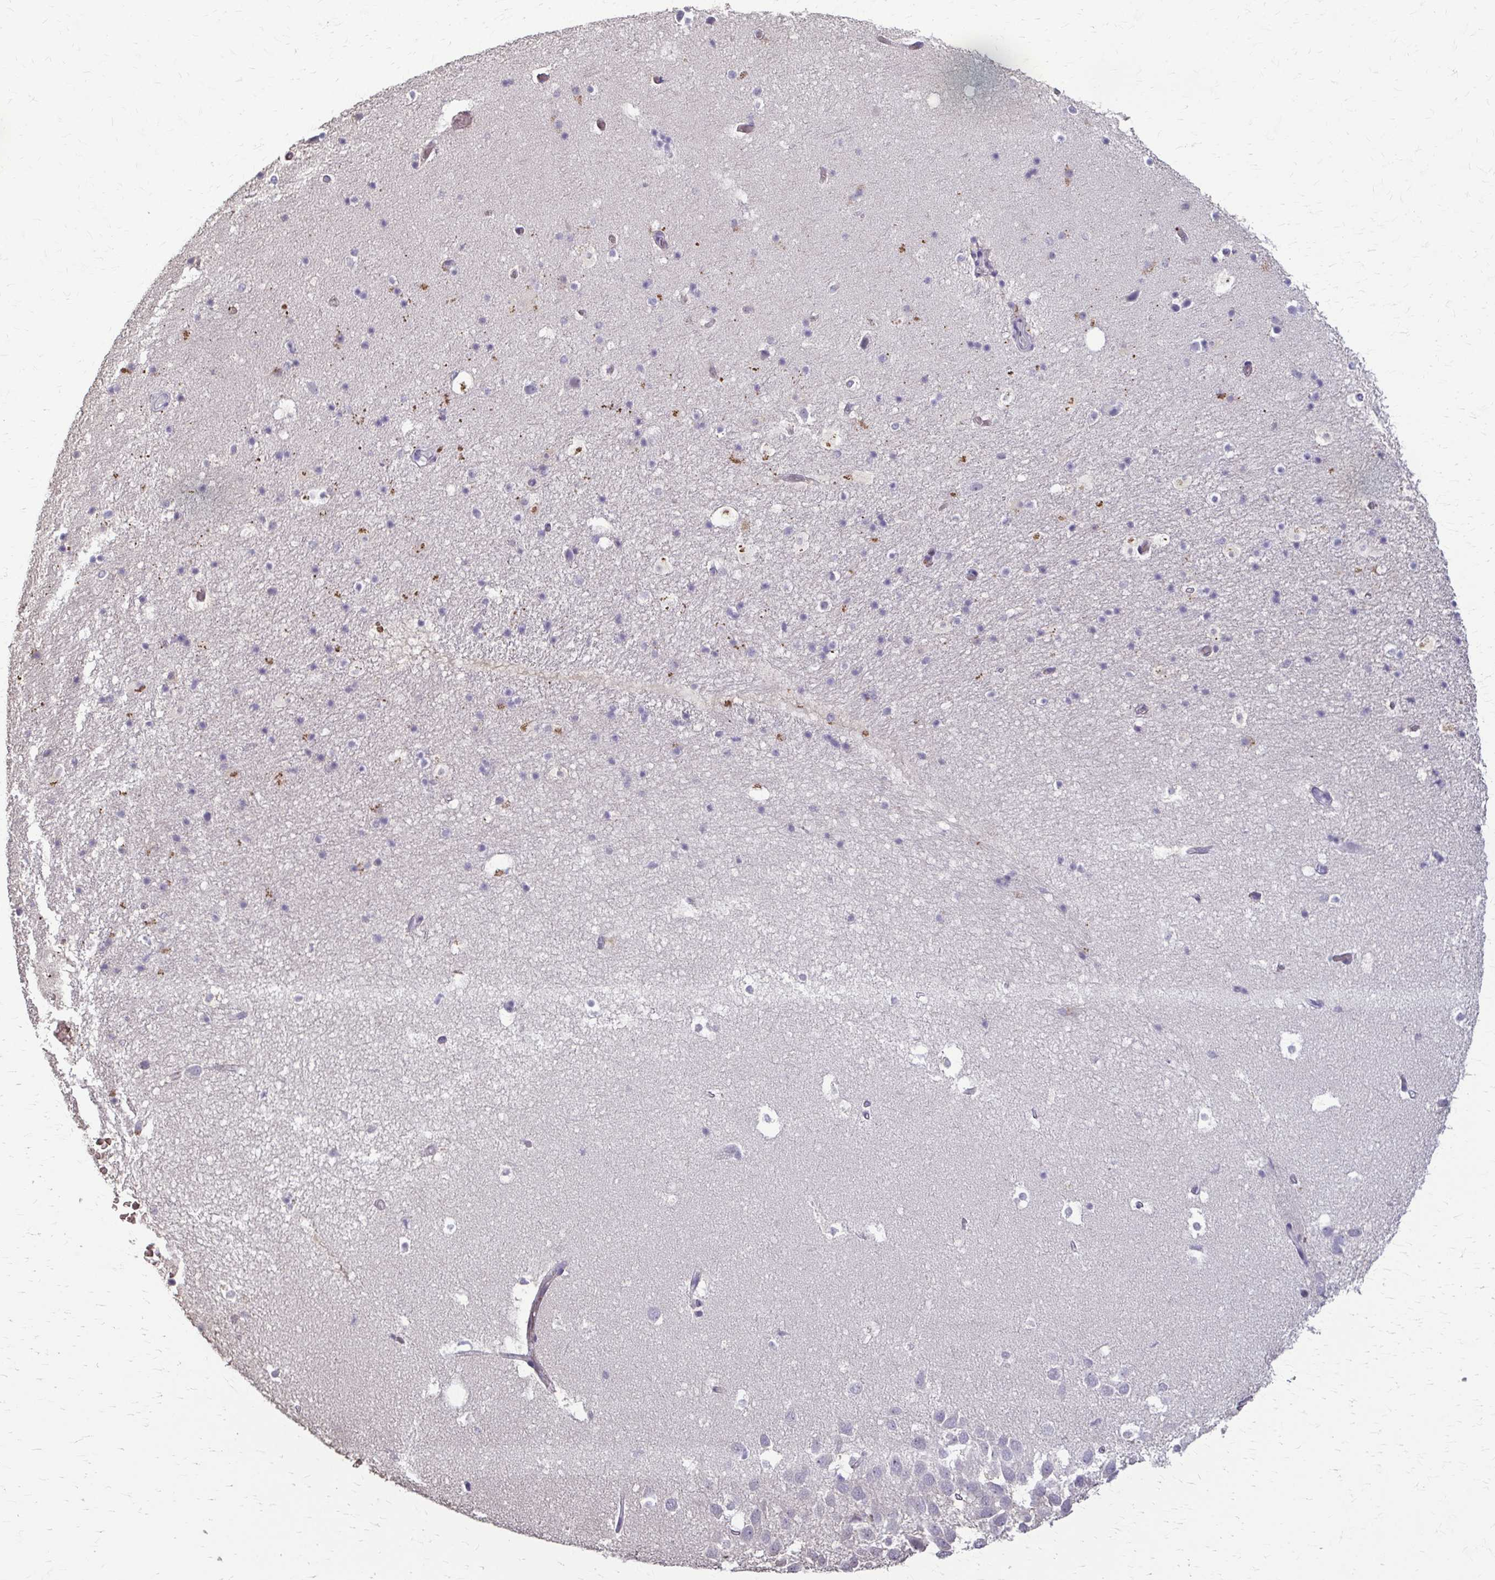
{"staining": {"intensity": "negative", "quantity": "none", "location": "none"}, "tissue": "hippocampus", "cell_type": "Glial cells", "image_type": "normal", "snomed": [{"axis": "morphology", "description": "Normal tissue, NOS"}, {"axis": "topography", "description": "Hippocampus"}], "caption": "Glial cells are negative for brown protein staining in unremarkable hippocampus. (DAB immunohistochemistry, high magnification).", "gene": "ZNF34", "patient": {"sex": "male", "age": 26}}